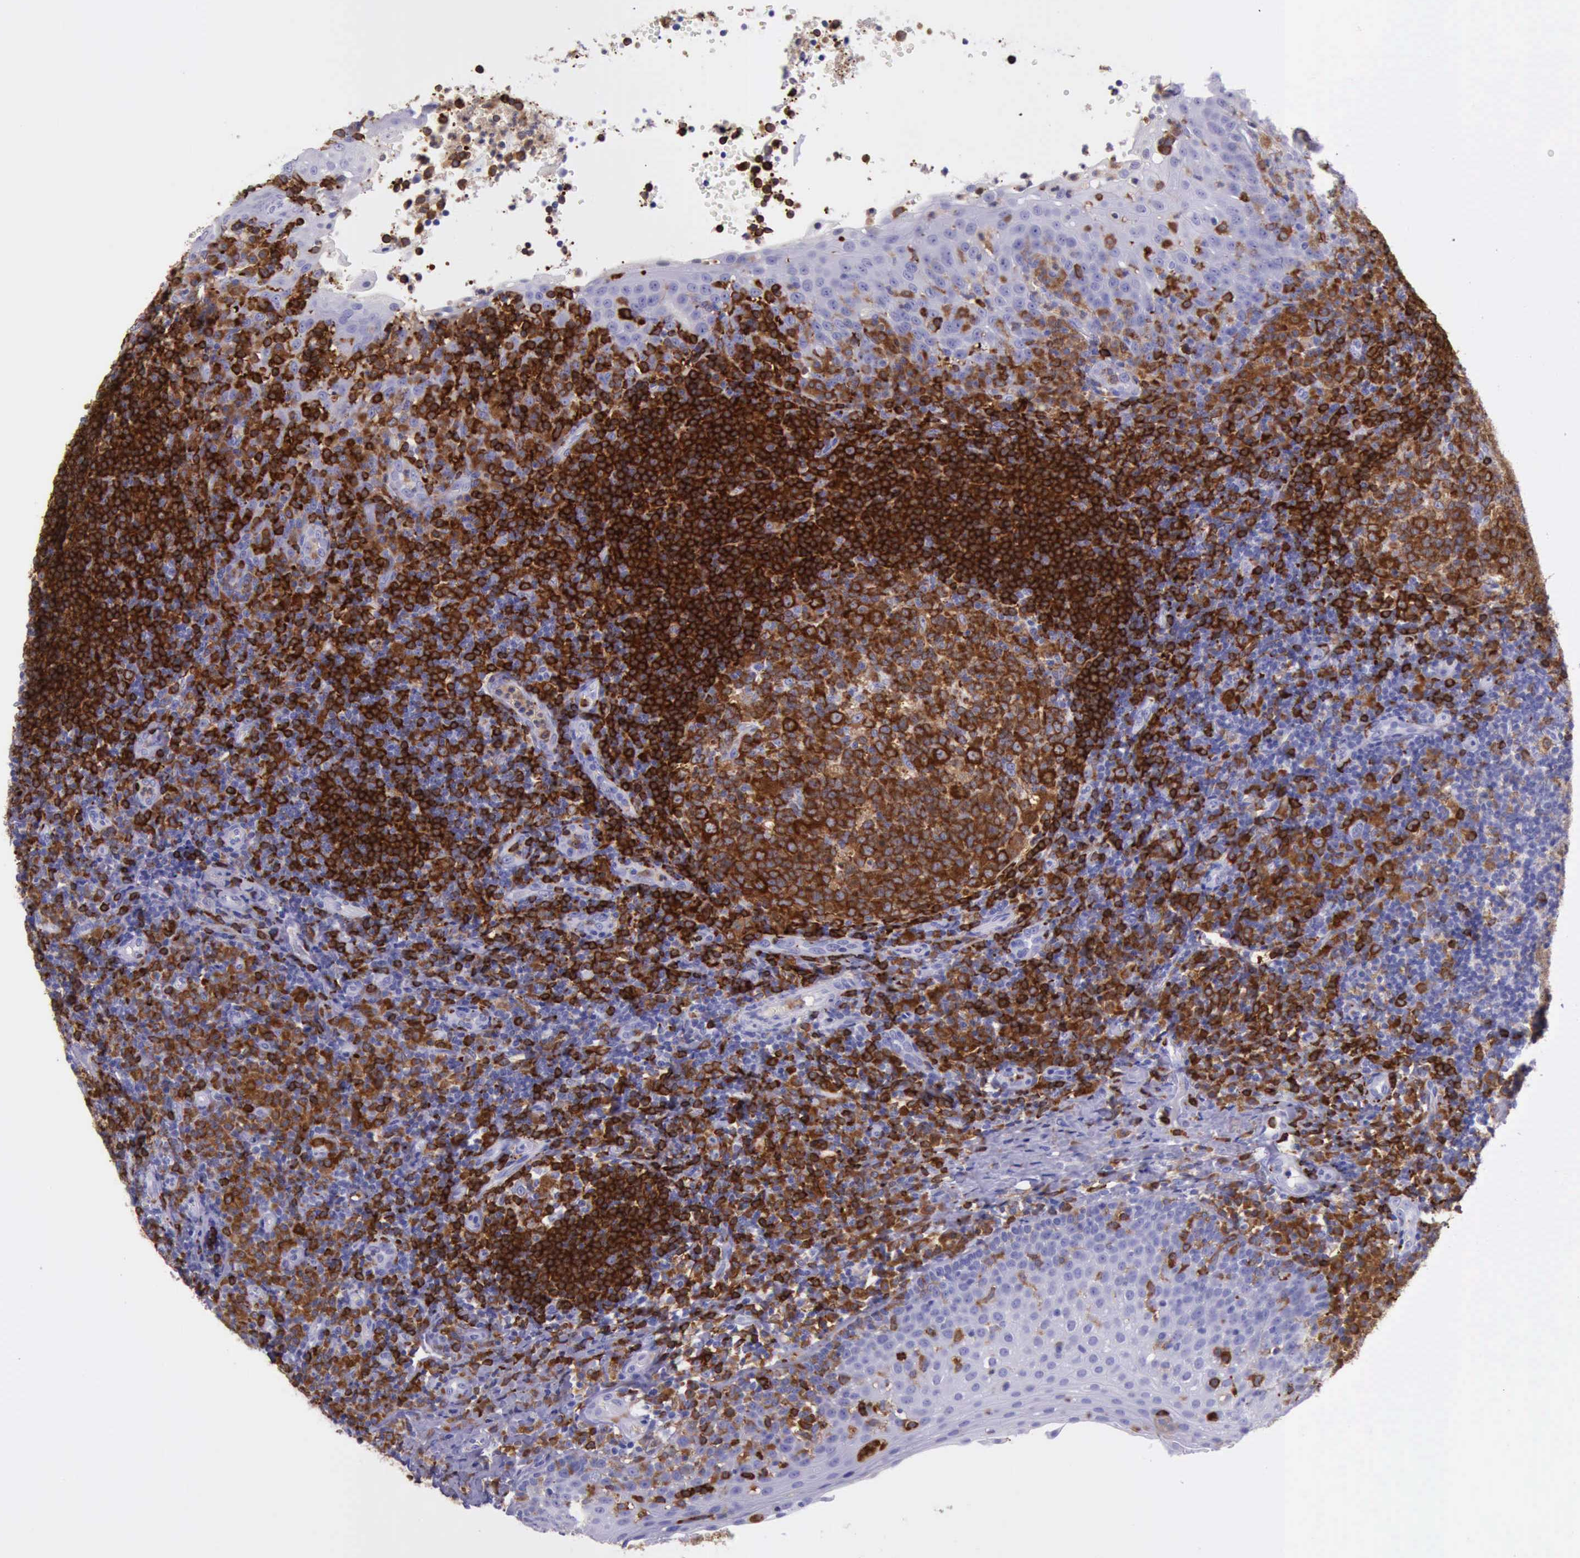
{"staining": {"intensity": "strong", "quantity": ">75%", "location": "cytoplasmic/membranous"}, "tissue": "tonsil", "cell_type": "Germinal center cells", "image_type": "normal", "snomed": [{"axis": "morphology", "description": "Normal tissue, NOS"}, {"axis": "topography", "description": "Tonsil"}], "caption": "The micrograph reveals staining of unremarkable tonsil, revealing strong cytoplasmic/membranous protein expression (brown color) within germinal center cells. (DAB (3,3'-diaminobenzidine) IHC, brown staining for protein, blue staining for nuclei).", "gene": "BTK", "patient": {"sex": "female", "age": 40}}